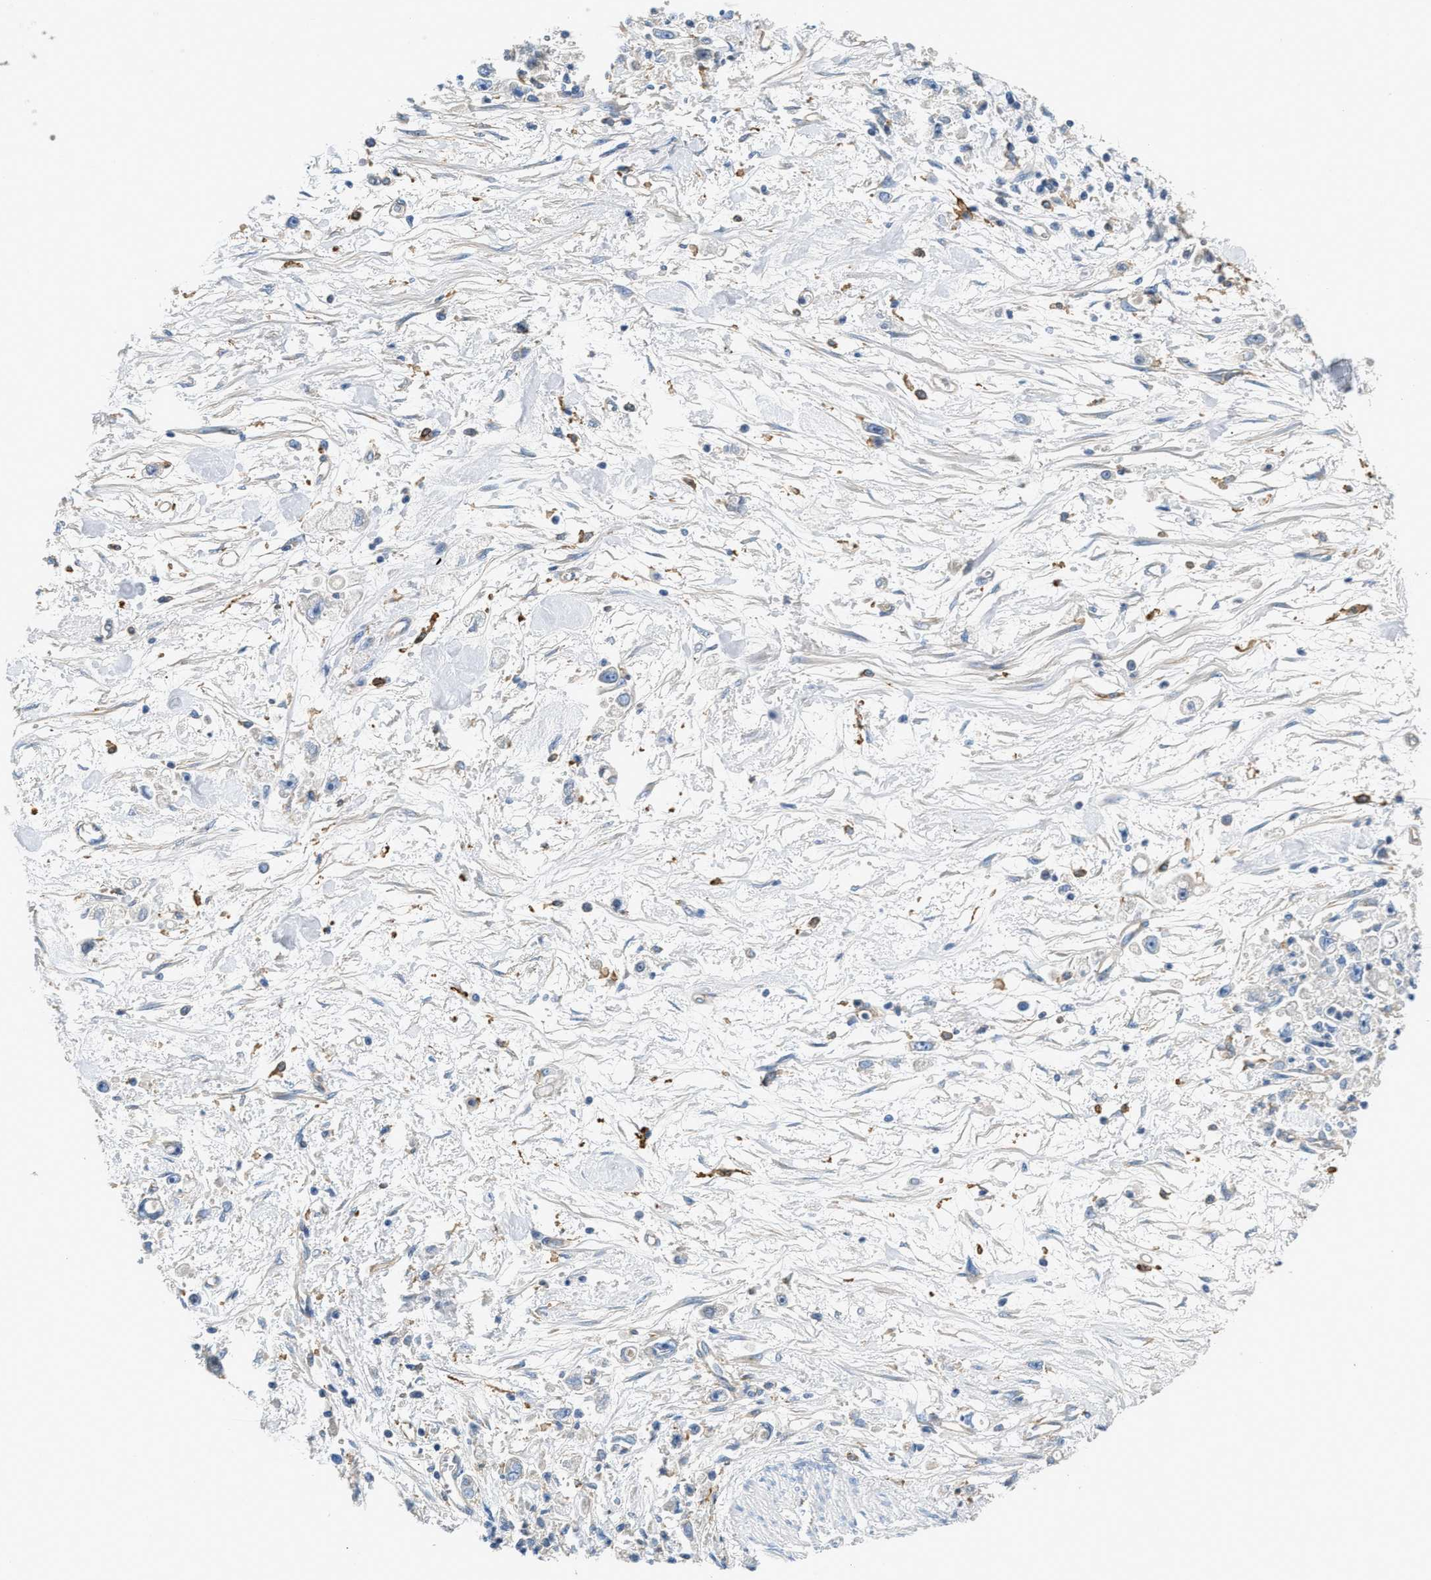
{"staining": {"intensity": "negative", "quantity": "none", "location": "none"}, "tissue": "stomach cancer", "cell_type": "Tumor cells", "image_type": "cancer", "snomed": [{"axis": "morphology", "description": "Adenocarcinoma, NOS"}, {"axis": "topography", "description": "Stomach"}], "caption": "Immunohistochemistry of stomach adenocarcinoma reveals no staining in tumor cells.", "gene": "NSUN7", "patient": {"sex": "female", "age": 59}}